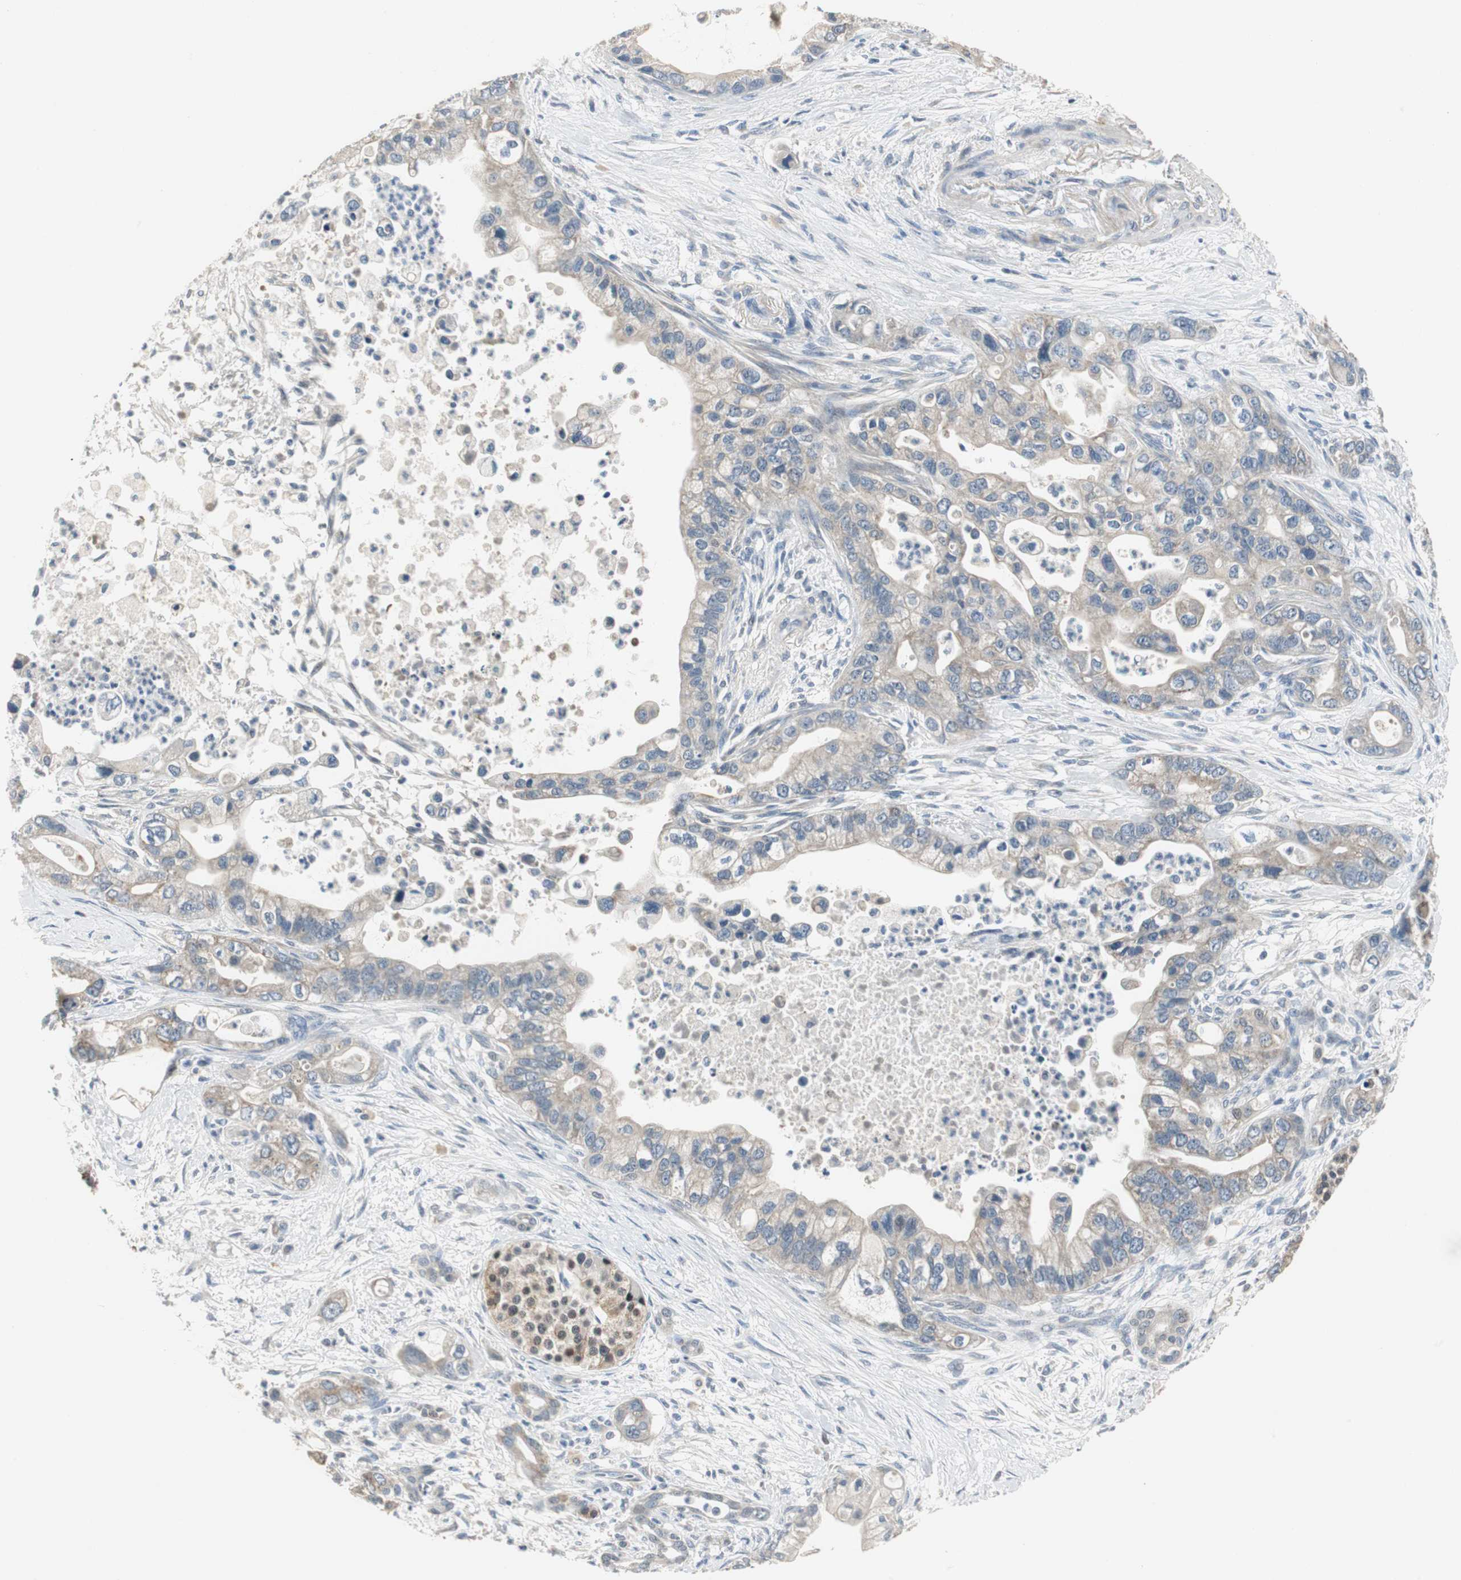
{"staining": {"intensity": "weak", "quantity": ">75%", "location": "cytoplasmic/membranous"}, "tissue": "pancreatic cancer", "cell_type": "Tumor cells", "image_type": "cancer", "snomed": [{"axis": "morphology", "description": "Adenocarcinoma, NOS"}, {"axis": "topography", "description": "Pancreas"}], "caption": "Immunohistochemistry micrograph of human pancreatic adenocarcinoma stained for a protein (brown), which demonstrates low levels of weak cytoplasmic/membranous positivity in about >75% of tumor cells.", "gene": "MYT1", "patient": {"sex": "male", "age": 70}}